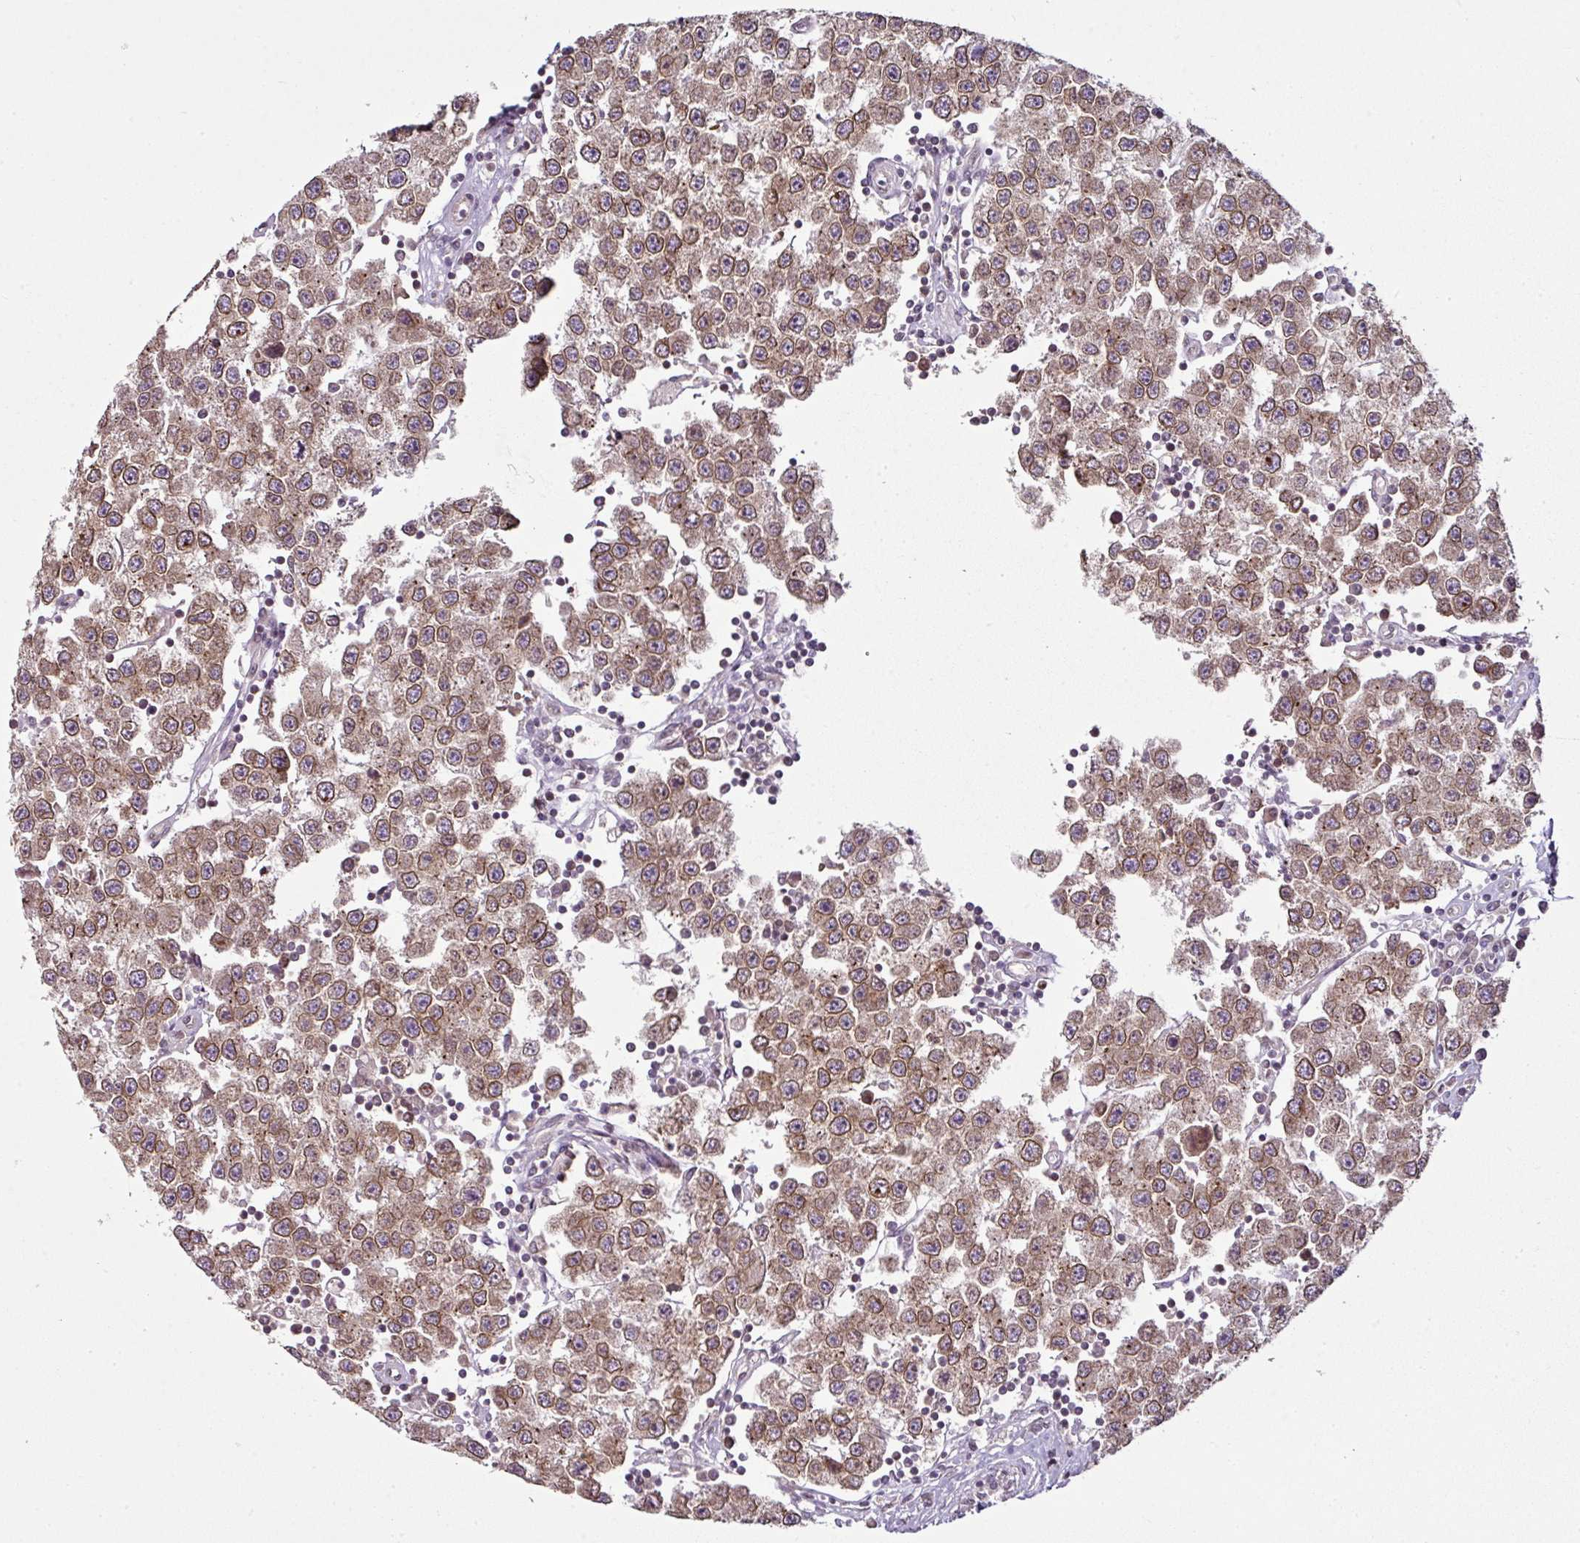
{"staining": {"intensity": "moderate", "quantity": ">75%", "location": "cytoplasmic/membranous,nuclear"}, "tissue": "testis cancer", "cell_type": "Tumor cells", "image_type": "cancer", "snomed": [{"axis": "morphology", "description": "Seminoma, NOS"}, {"axis": "topography", "description": "Testis"}], "caption": "Brown immunohistochemical staining in human testis cancer (seminoma) reveals moderate cytoplasmic/membranous and nuclear expression in about >75% of tumor cells. (Brightfield microscopy of DAB IHC at high magnification).", "gene": "RANGAP1", "patient": {"sex": "male", "age": 34}}